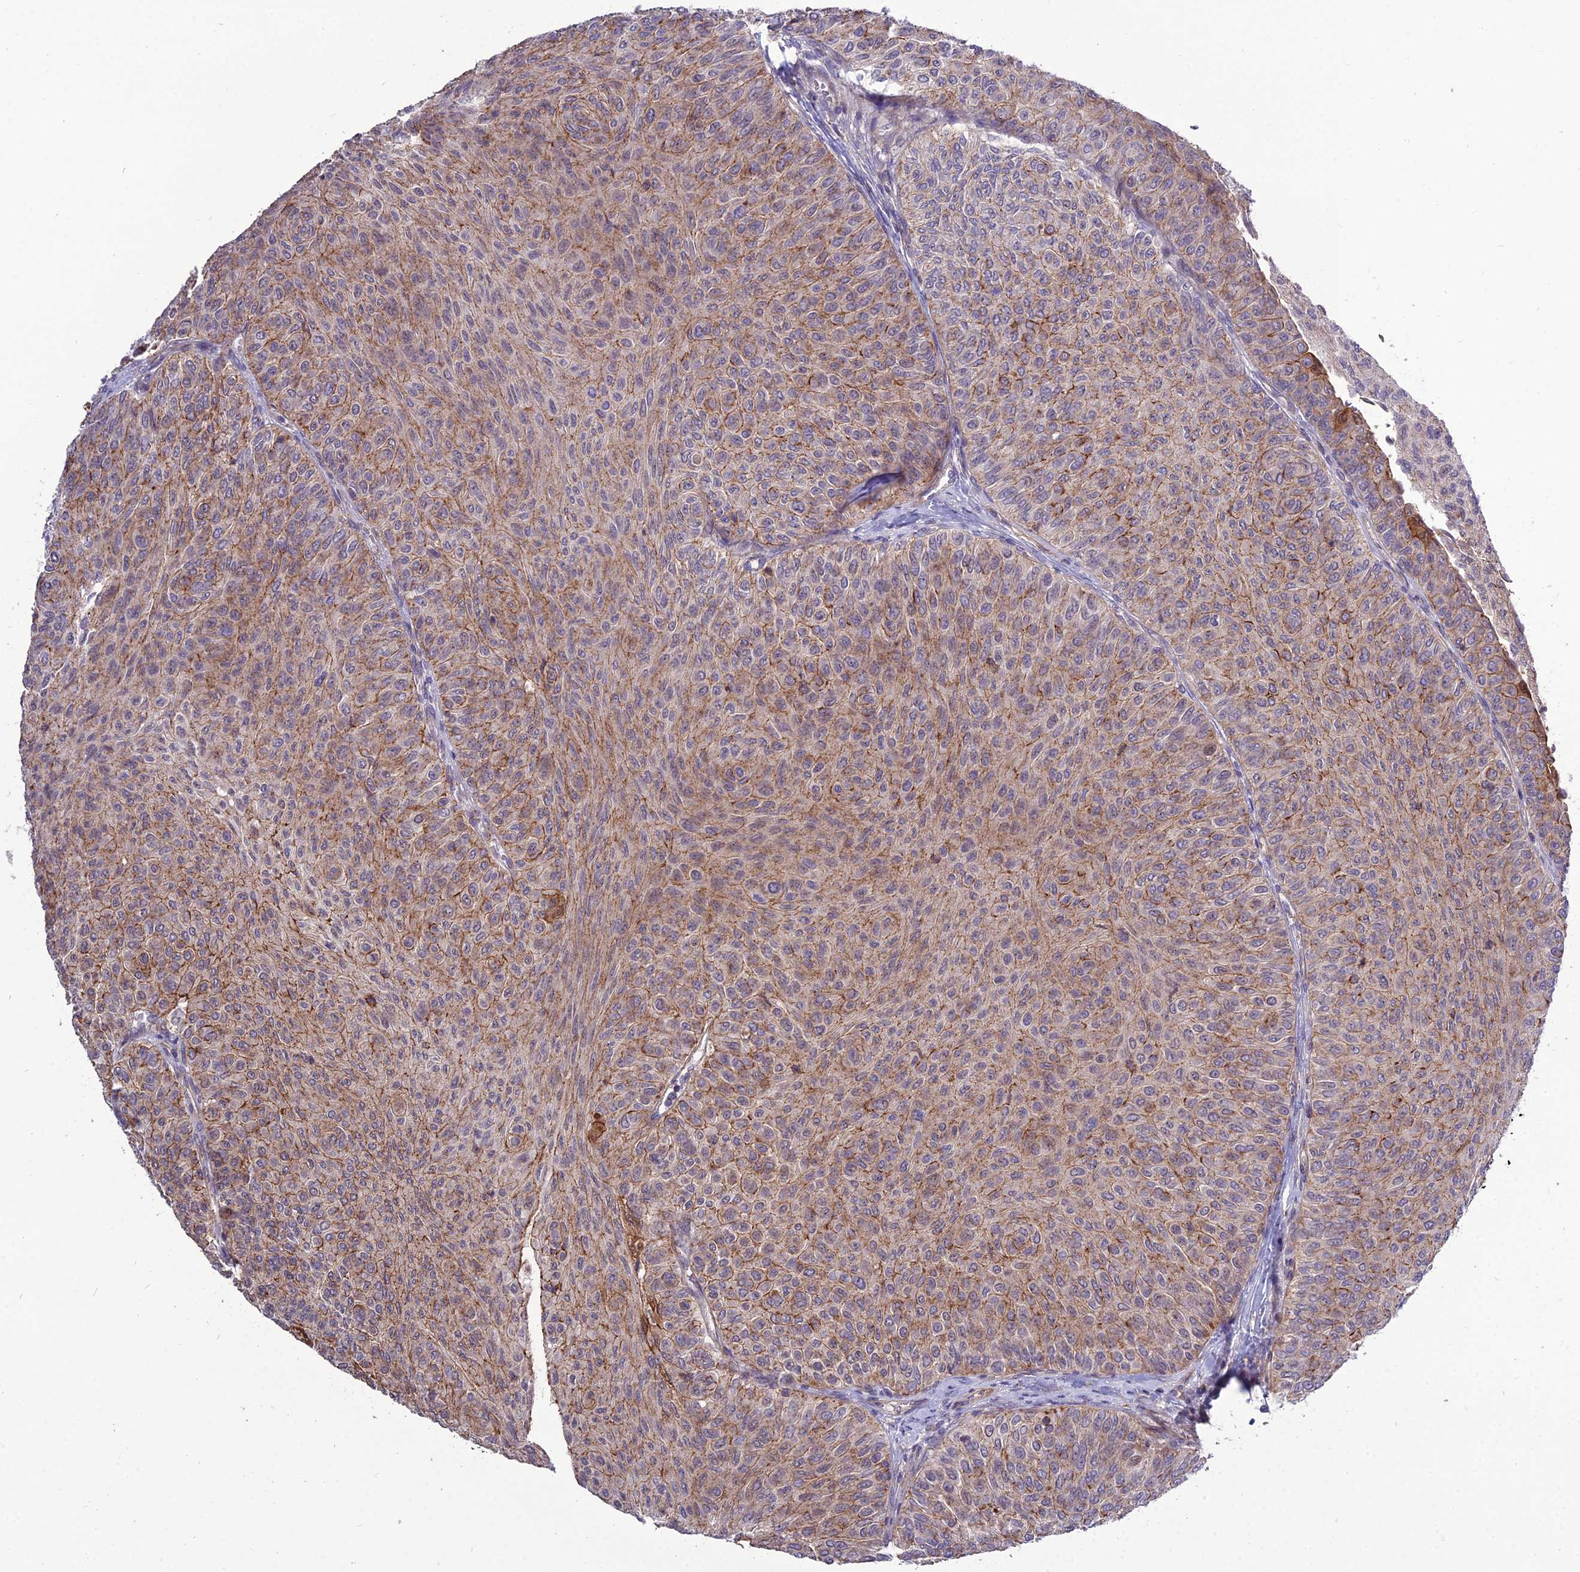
{"staining": {"intensity": "moderate", "quantity": ">75%", "location": "cytoplasmic/membranous"}, "tissue": "urothelial cancer", "cell_type": "Tumor cells", "image_type": "cancer", "snomed": [{"axis": "morphology", "description": "Urothelial carcinoma, Low grade"}, {"axis": "topography", "description": "Urinary bladder"}], "caption": "Immunohistochemical staining of low-grade urothelial carcinoma shows medium levels of moderate cytoplasmic/membranous expression in about >75% of tumor cells.", "gene": "TSPYL2", "patient": {"sex": "male", "age": 78}}